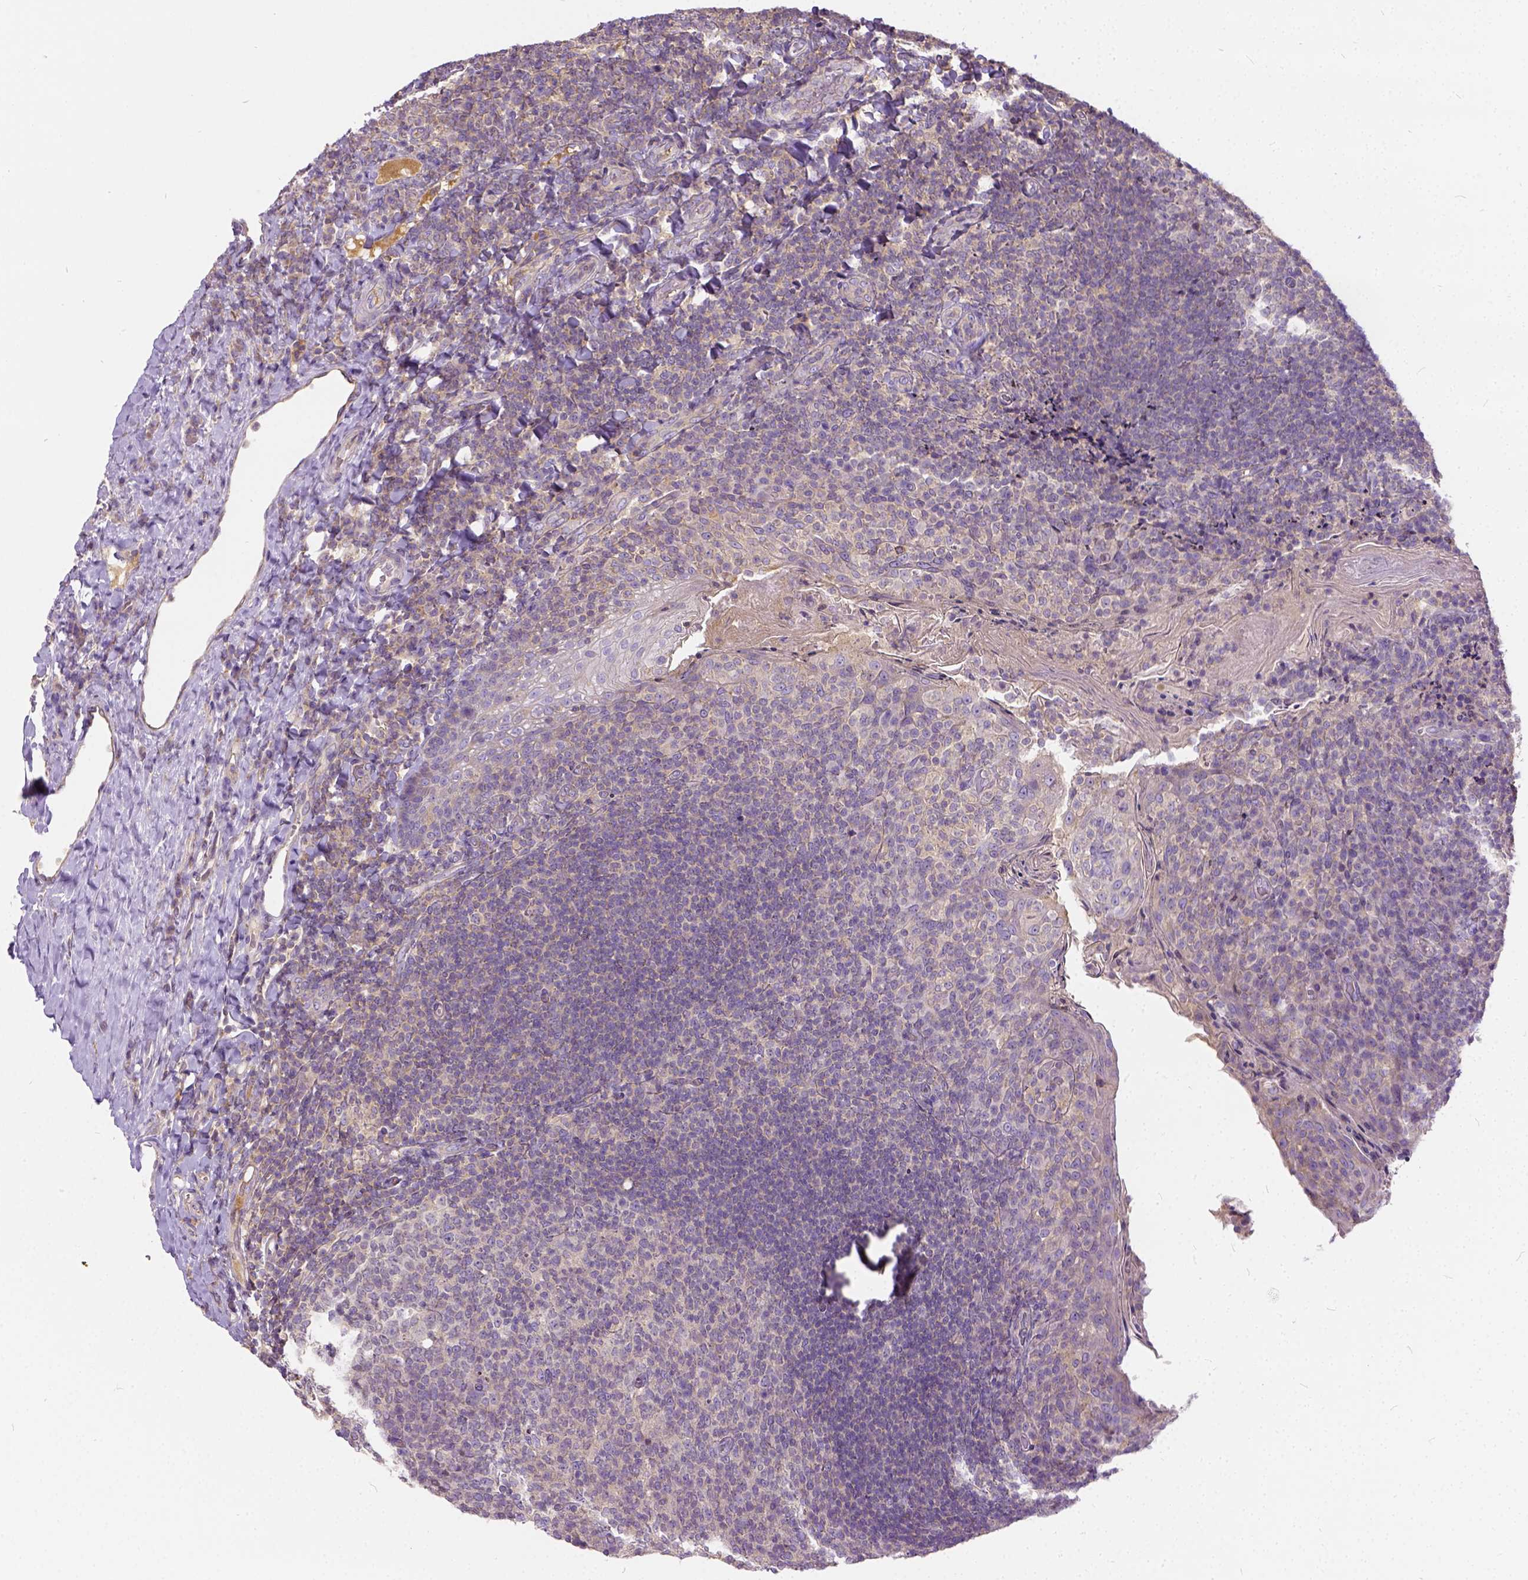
{"staining": {"intensity": "negative", "quantity": "none", "location": "none"}, "tissue": "tonsil", "cell_type": "Germinal center cells", "image_type": "normal", "snomed": [{"axis": "morphology", "description": "Normal tissue, NOS"}, {"axis": "topography", "description": "Tonsil"}], "caption": "Image shows no protein positivity in germinal center cells of benign tonsil. (Stains: DAB immunohistochemistry (IHC) with hematoxylin counter stain, Microscopy: brightfield microscopy at high magnification).", "gene": "CADM4", "patient": {"sex": "female", "age": 10}}